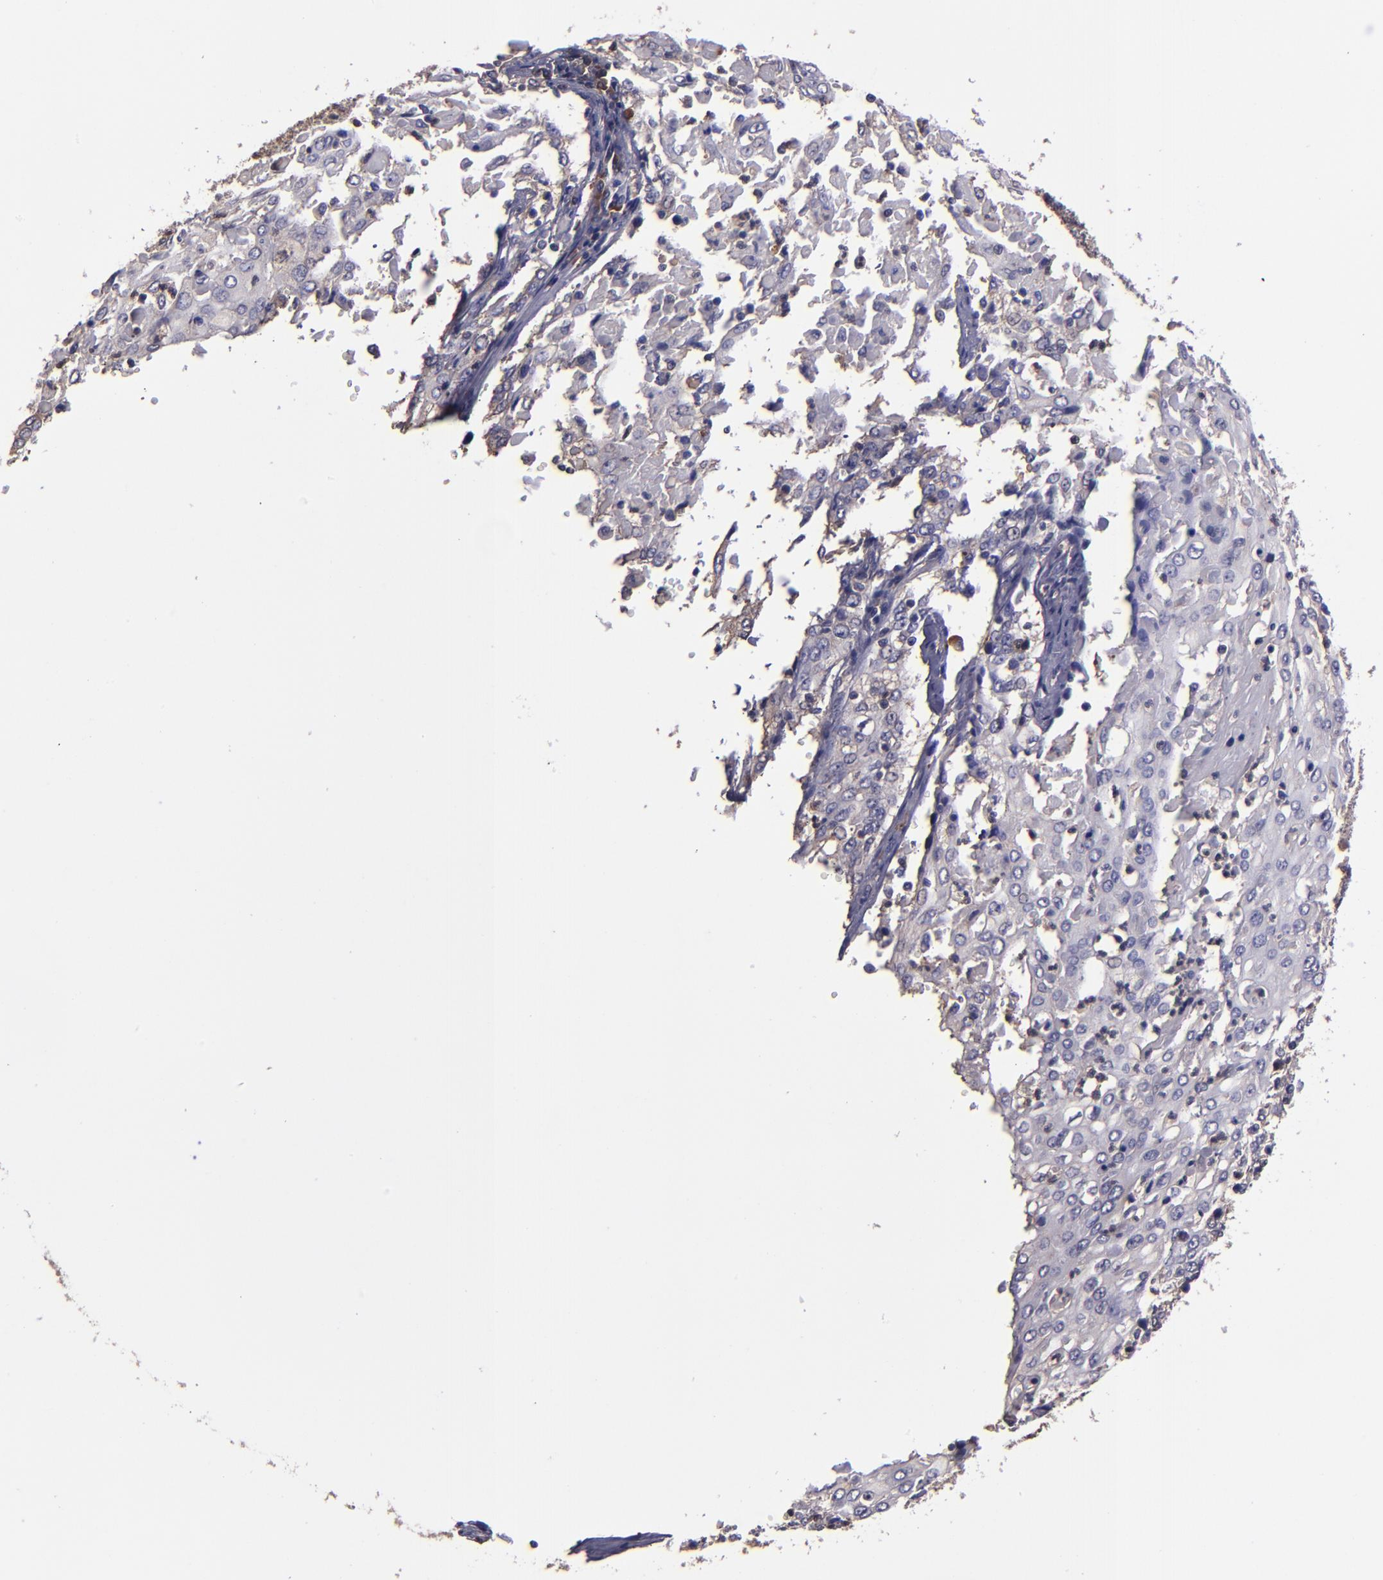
{"staining": {"intensity": "negative", "quantity": "none", "location": "none"}, "tissue": "cervical cancer", "cell_type": "Tumor cells", "image_type": "cancer", "snomed": [{"axis": "morphology", "description": "Squamous cell carcinoma, NOS"}, {"axis": "topography", "description": "Cervix"}], "caption": "Tumor cells are negative for protein expression in human squamous cell carcinoma (cervical).", "gene": "CARS1", "patient": {"sex": "female", "age": 39}}